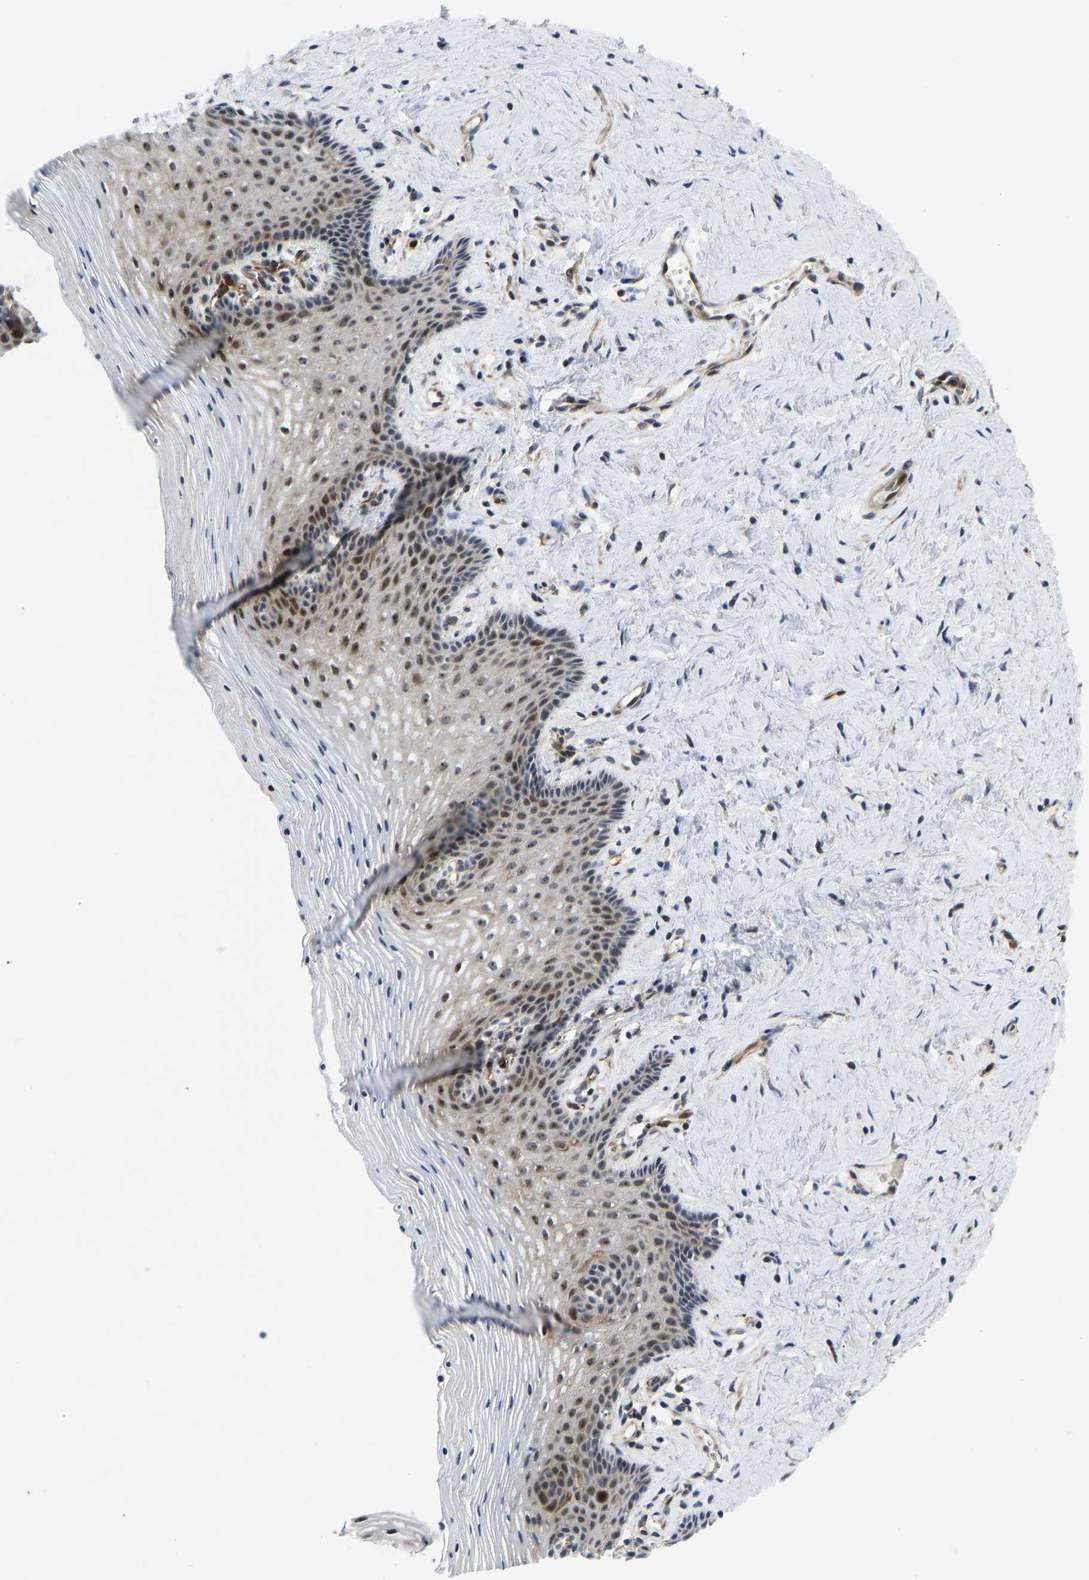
{"staining": {"intensity": "moderate", "quantity": ">75%", "location": "cytoplasmic/membranous,nuclear"}, "tissue": "vagina", "cell_type": "Squamous epithelial cells", "image_type": "normal", "snomed": [{"axis": "morphology", "description": "Normal tissue, NOS"}, {"axis": "topography", "description": "Vagina"}], "caption": "A brown stain shows moderate cytoplasmic/membranous,nuclear positivity of a protein in squamous epithelial cells of benign human vagina.", "gene": "RESF1", "patient": {"sex": "female", "age": 32}}